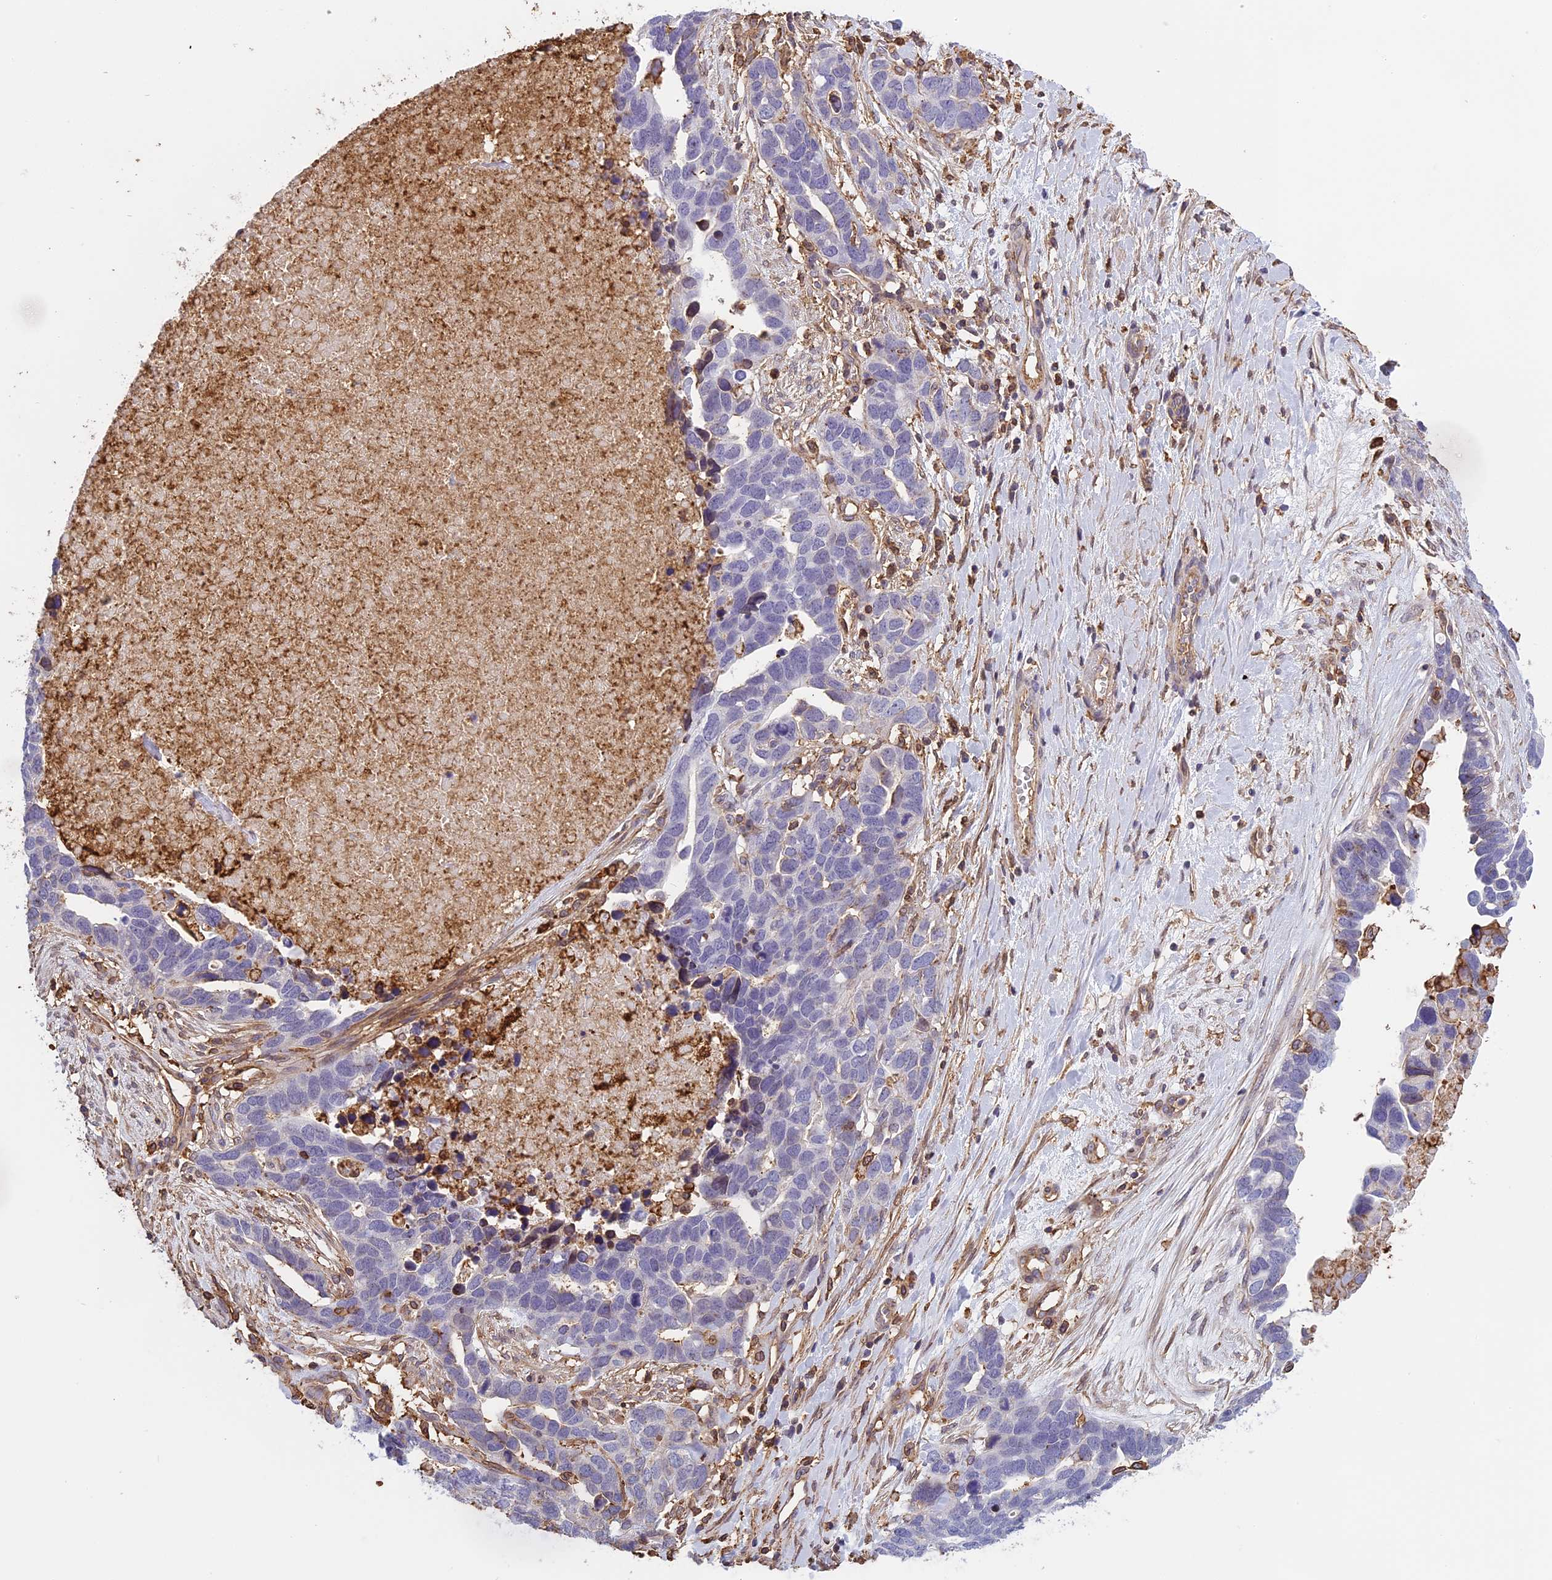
{"staining": {"intensity": "negative", "quantity": "none", "location": "none"}, "tissue": "ovarian cancer", "cell_type": "Tumor cells", "image_type": "cancer", "snomed": [{"axis": "morphology", "description": "Cystadenocarcinoma, serous, NOS"}, {"axis": "topography", "description": "Ovary"}], "caption": "The photomicrograph displays no staining of tumor cells in ovarian cancer (serous cystadenocarcinoma).", "gene": "TMEM255B", "patient": {"sex": "female", "age": 54}}